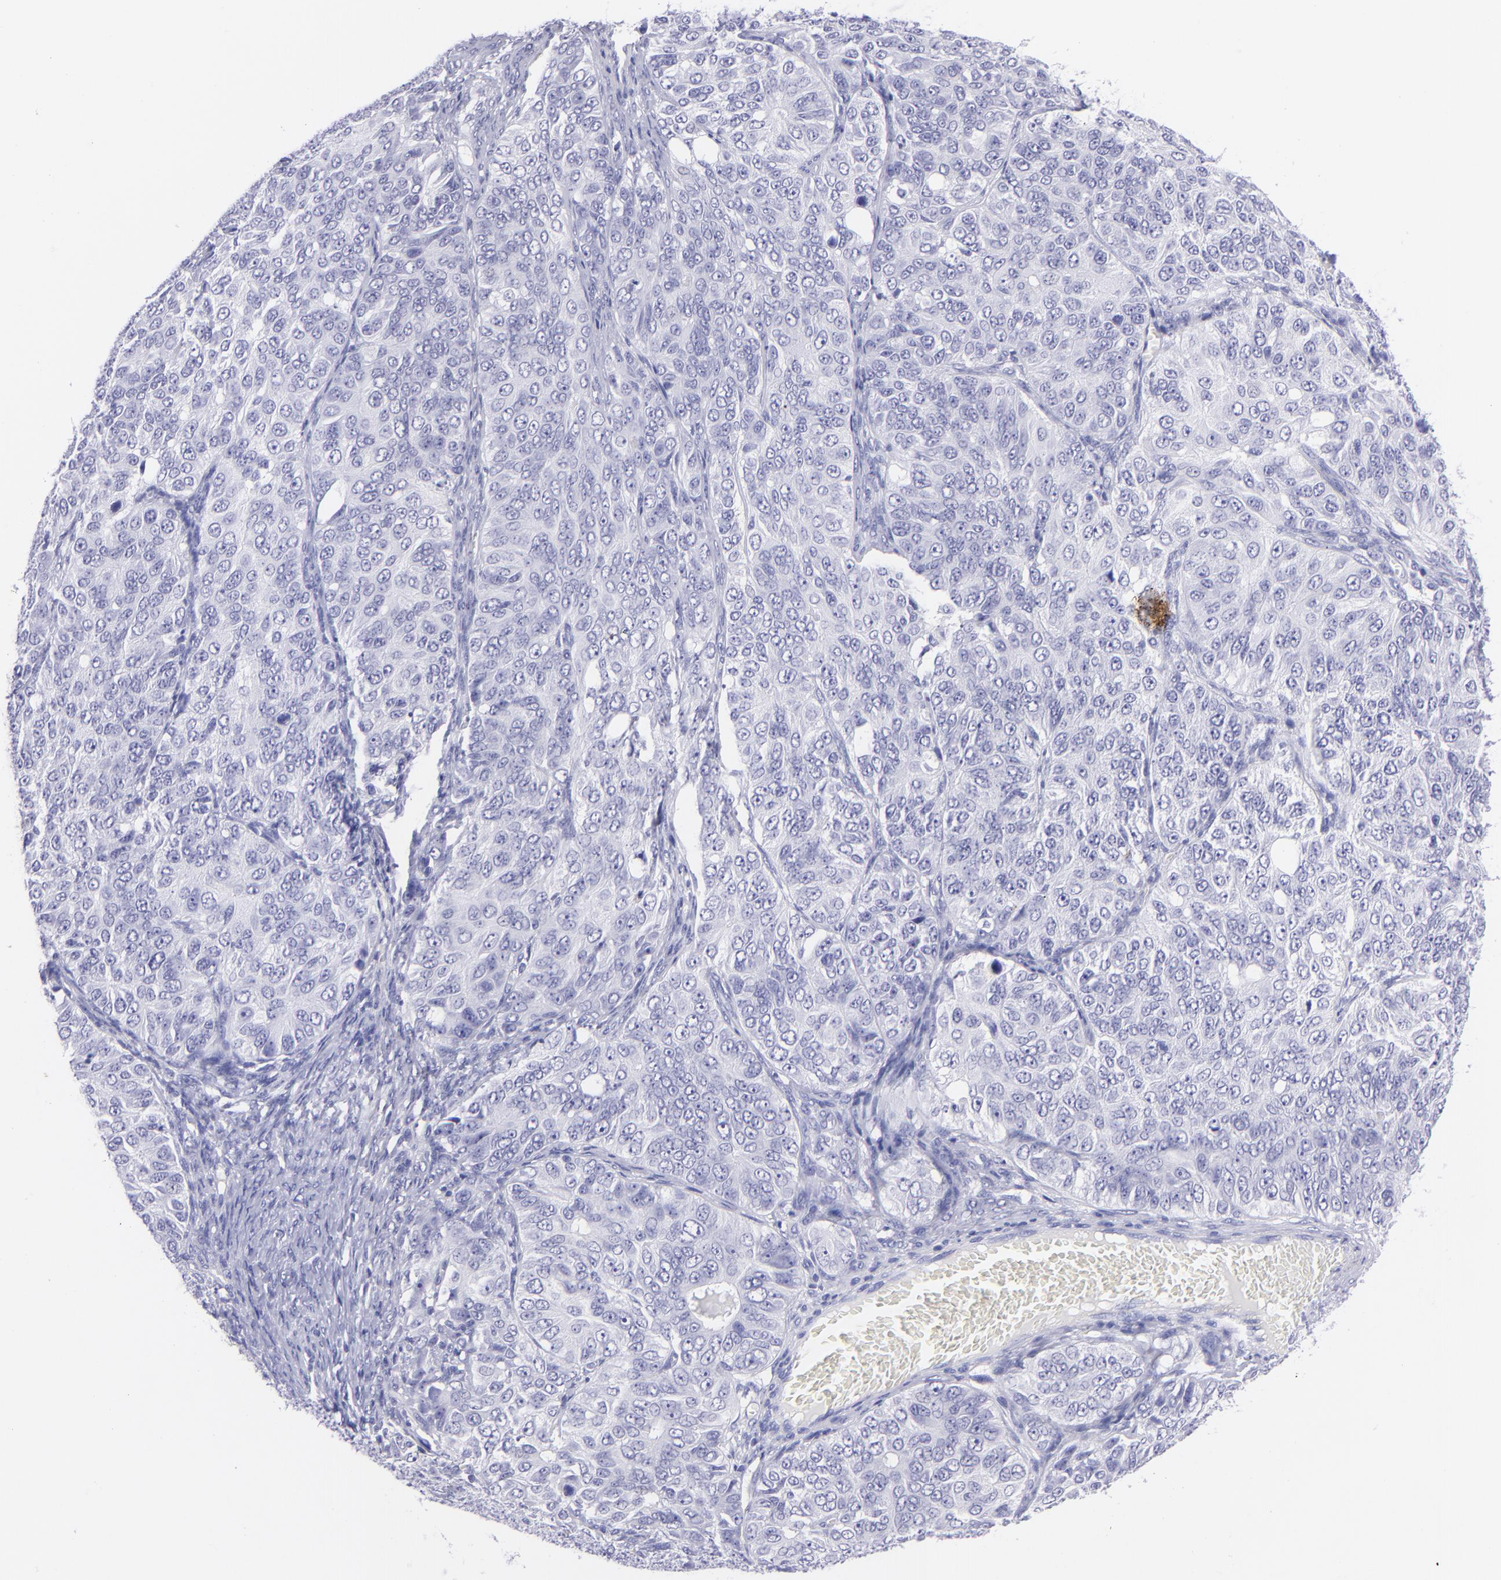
{"staining": {"intensity": "negative", "quantity": "none", "location": "none"}, "tissue": "ovarian cancer", "cell_type": "Tumor cells", "image_type": "cancer", "snomed": [{"axis": "morphology", "description": "Carcinoma, endometroid"}, {"axis": "topography", "description": "Ovary"}], "caption": "This is a image of immunohistochemistry (IHC) staining of ovarian endometroid carcinoma, which shows no positivity in tumor cells.", "gene": "PIP", "patient": {"sex": "female", "age": 51}}